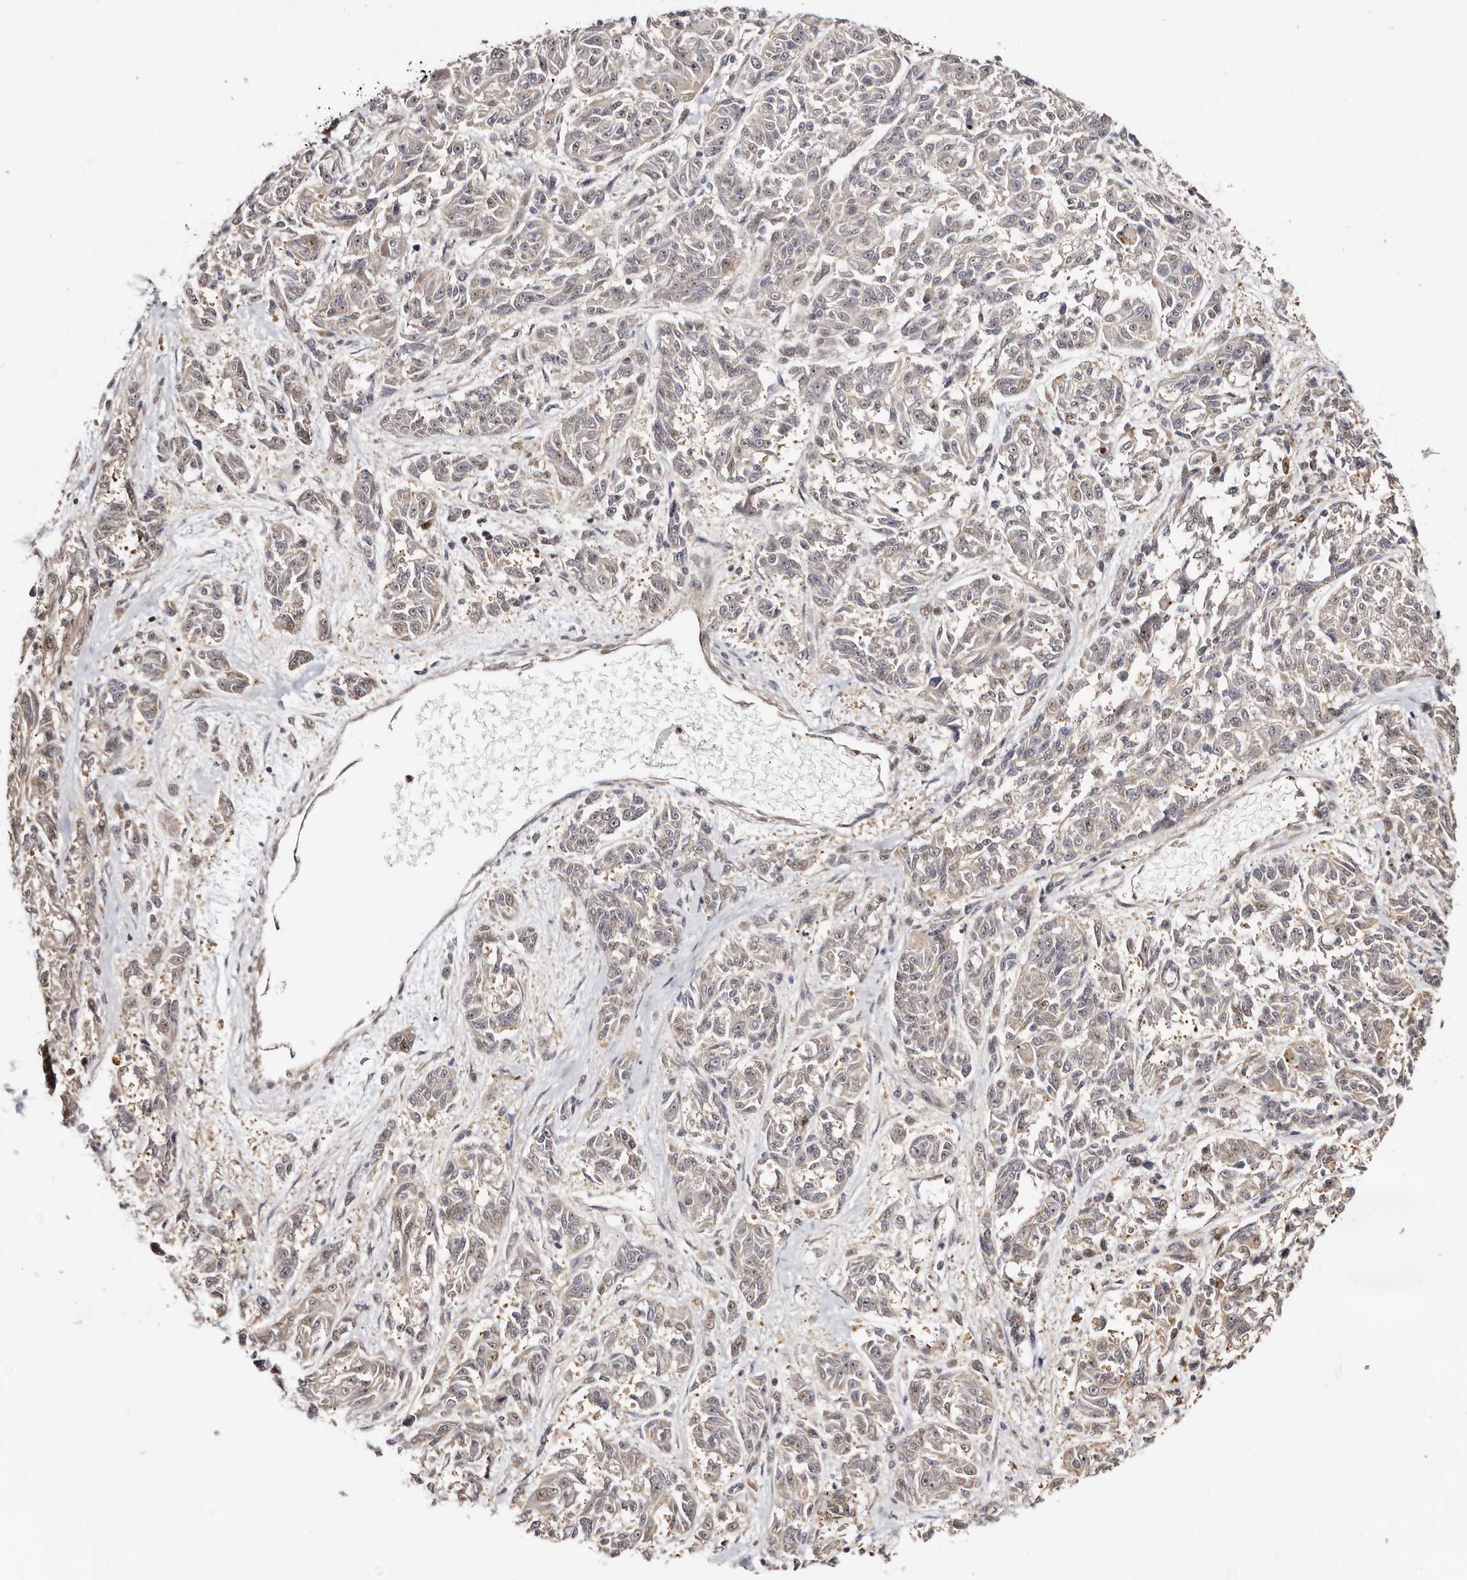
{"staining": {"intensity": "moderate", "quantity": "<25%", "location": "nuclear"}, "tissue": "melanoma", "cell_type": "Tumor cells", "image_type": "cancer", "snomed": [{"axis": "morphology", "description": "Malignant melanoma, NOS"}, {"axis": "topography", "description": "Skin"}], "caption": "The immunohistochemical stain highlights moderate nuclear expression in tumor cells of melanoma tissue.", "gene": "ODF2L", "patient": {"sex": "male", "age": 53}}